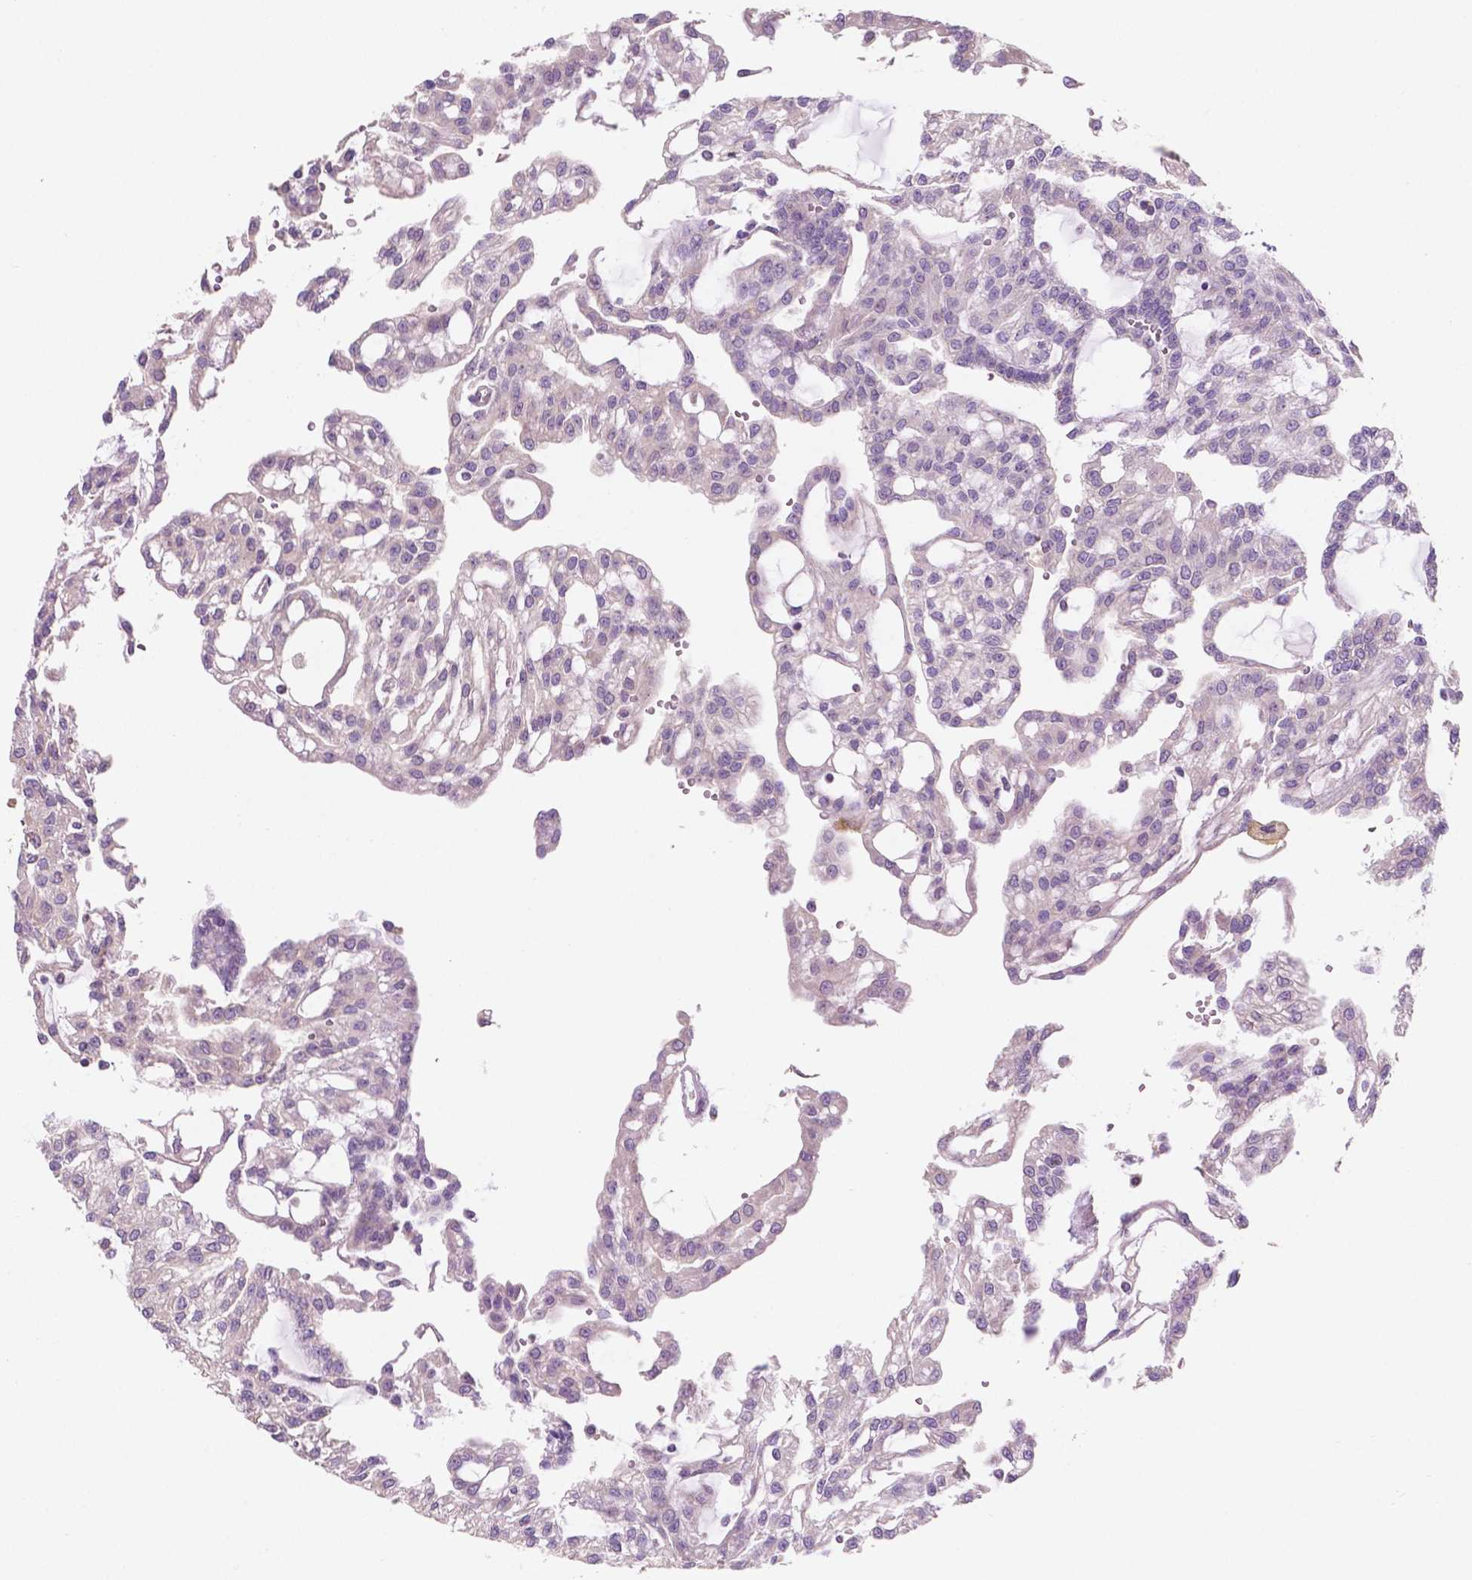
{"staining": {"intensity": "negative", "quantity": "none", "location": "none"}, "tissue": "renal cancer", "cell_type": "Tumor cells", "image_type": "cancer", "snomed": [{"axis": "morphology", "description": "Adenocarcinoma, NOS"}, {"axis": "topography", "description": "Kidney"}], "caption": "An immunohistochemistry (IHC) photomicrograph of renal cancer (adenocarcinoma) is shown. There is no staining in tumor cells of renal cancer (adenocarcinoma). The staining is performed using DAB (3,3'-diaminobenzidine) brown chromogen with nuclei counter-stained in using hematoxylin.", "gene": "LRP1B", "patient": {"sex": "male", "age": 63}}